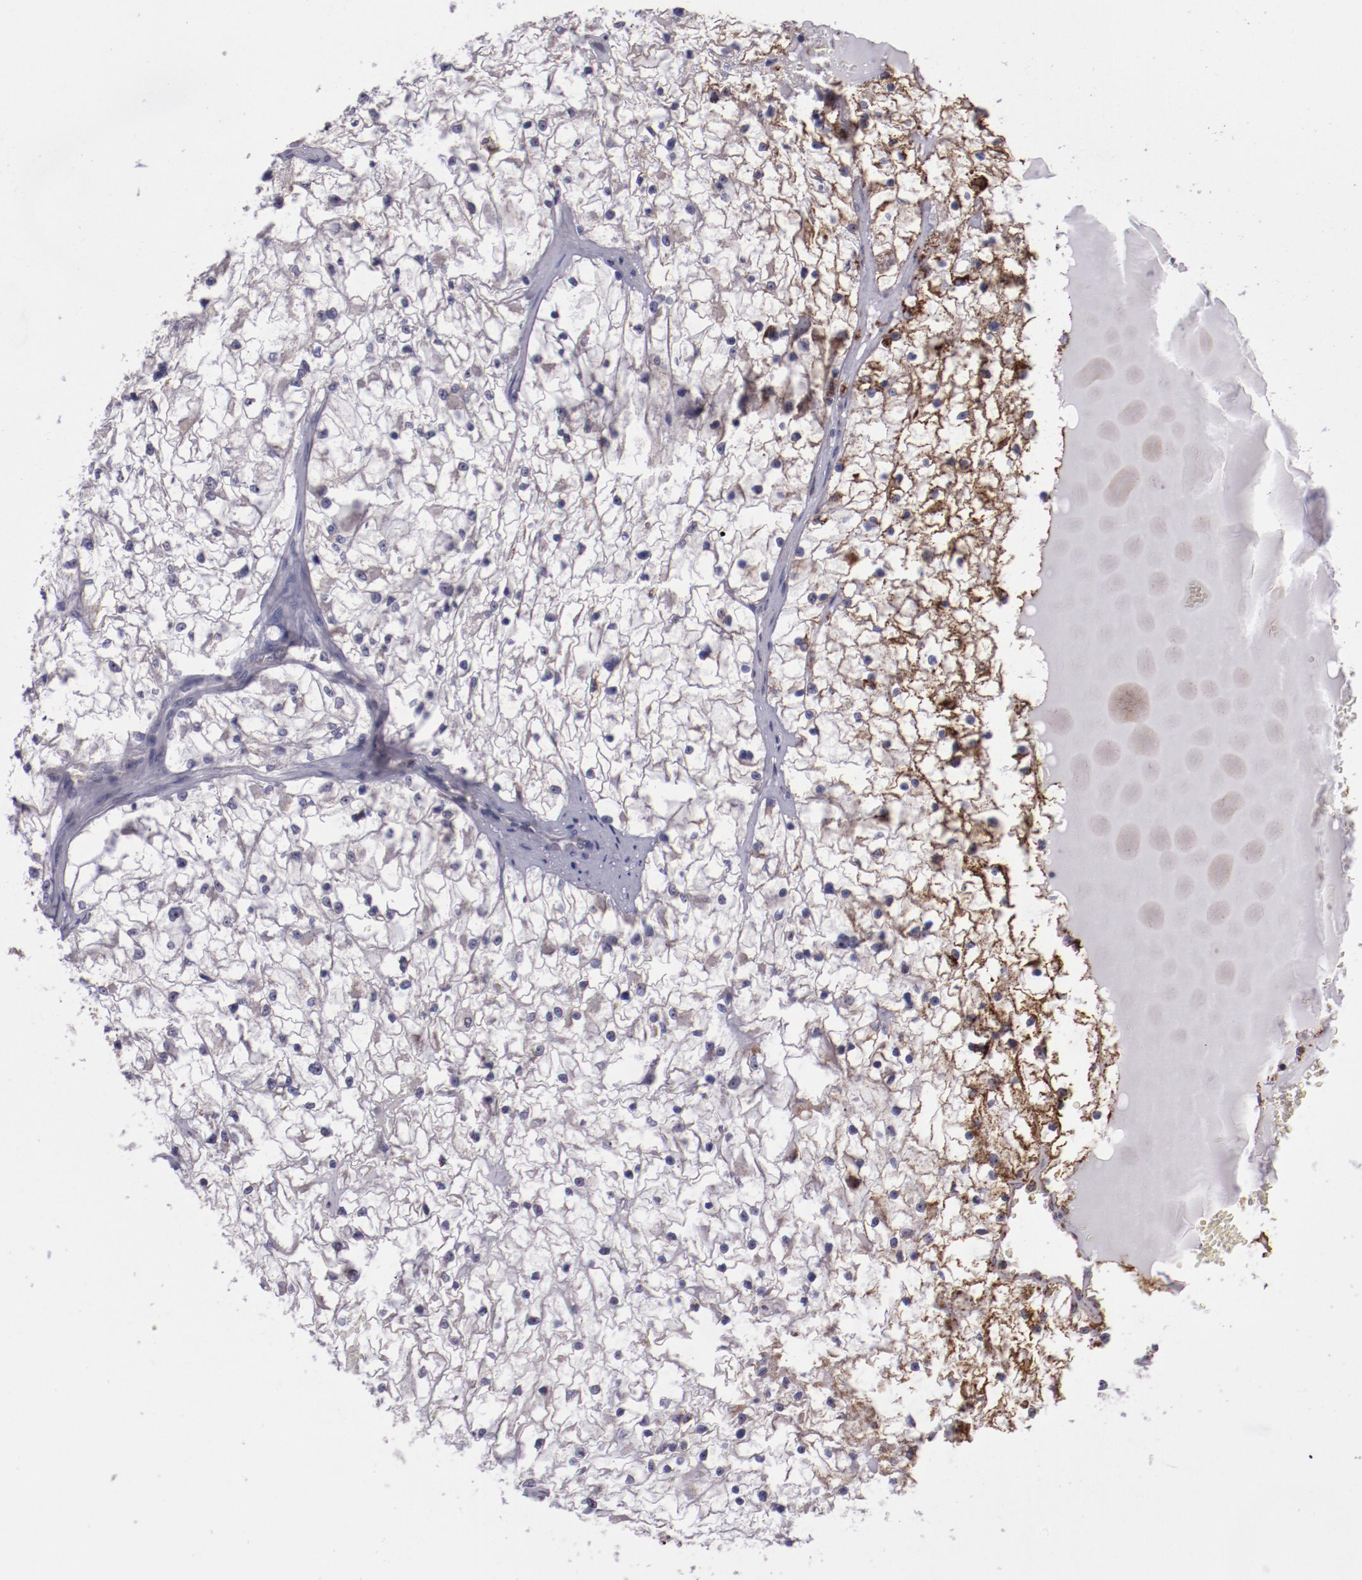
{"staining": {"intensity": "moderate", "quantity": "<25%", "location": "cytoplasmic/membranous"}, "tissue": "renal cancer", "cell_type": "Tumor cells", "image_type": "cancer", "snomed": [{"axis": "morphology", "description": "Adenocarcinoma, NOS"}, {"axis": "topography", "description": "Kidney"}], "caption": "High-power microscopy captured an IHC micrograph of renal cancer, revealing moderate cytoplasmic/membranous expression in about <25% of tumor cells. (Brightfield microscopy of DAB IHC at high magnification).", "gene": "LONP1", "patient": {"sex": "male", "age": 61}}